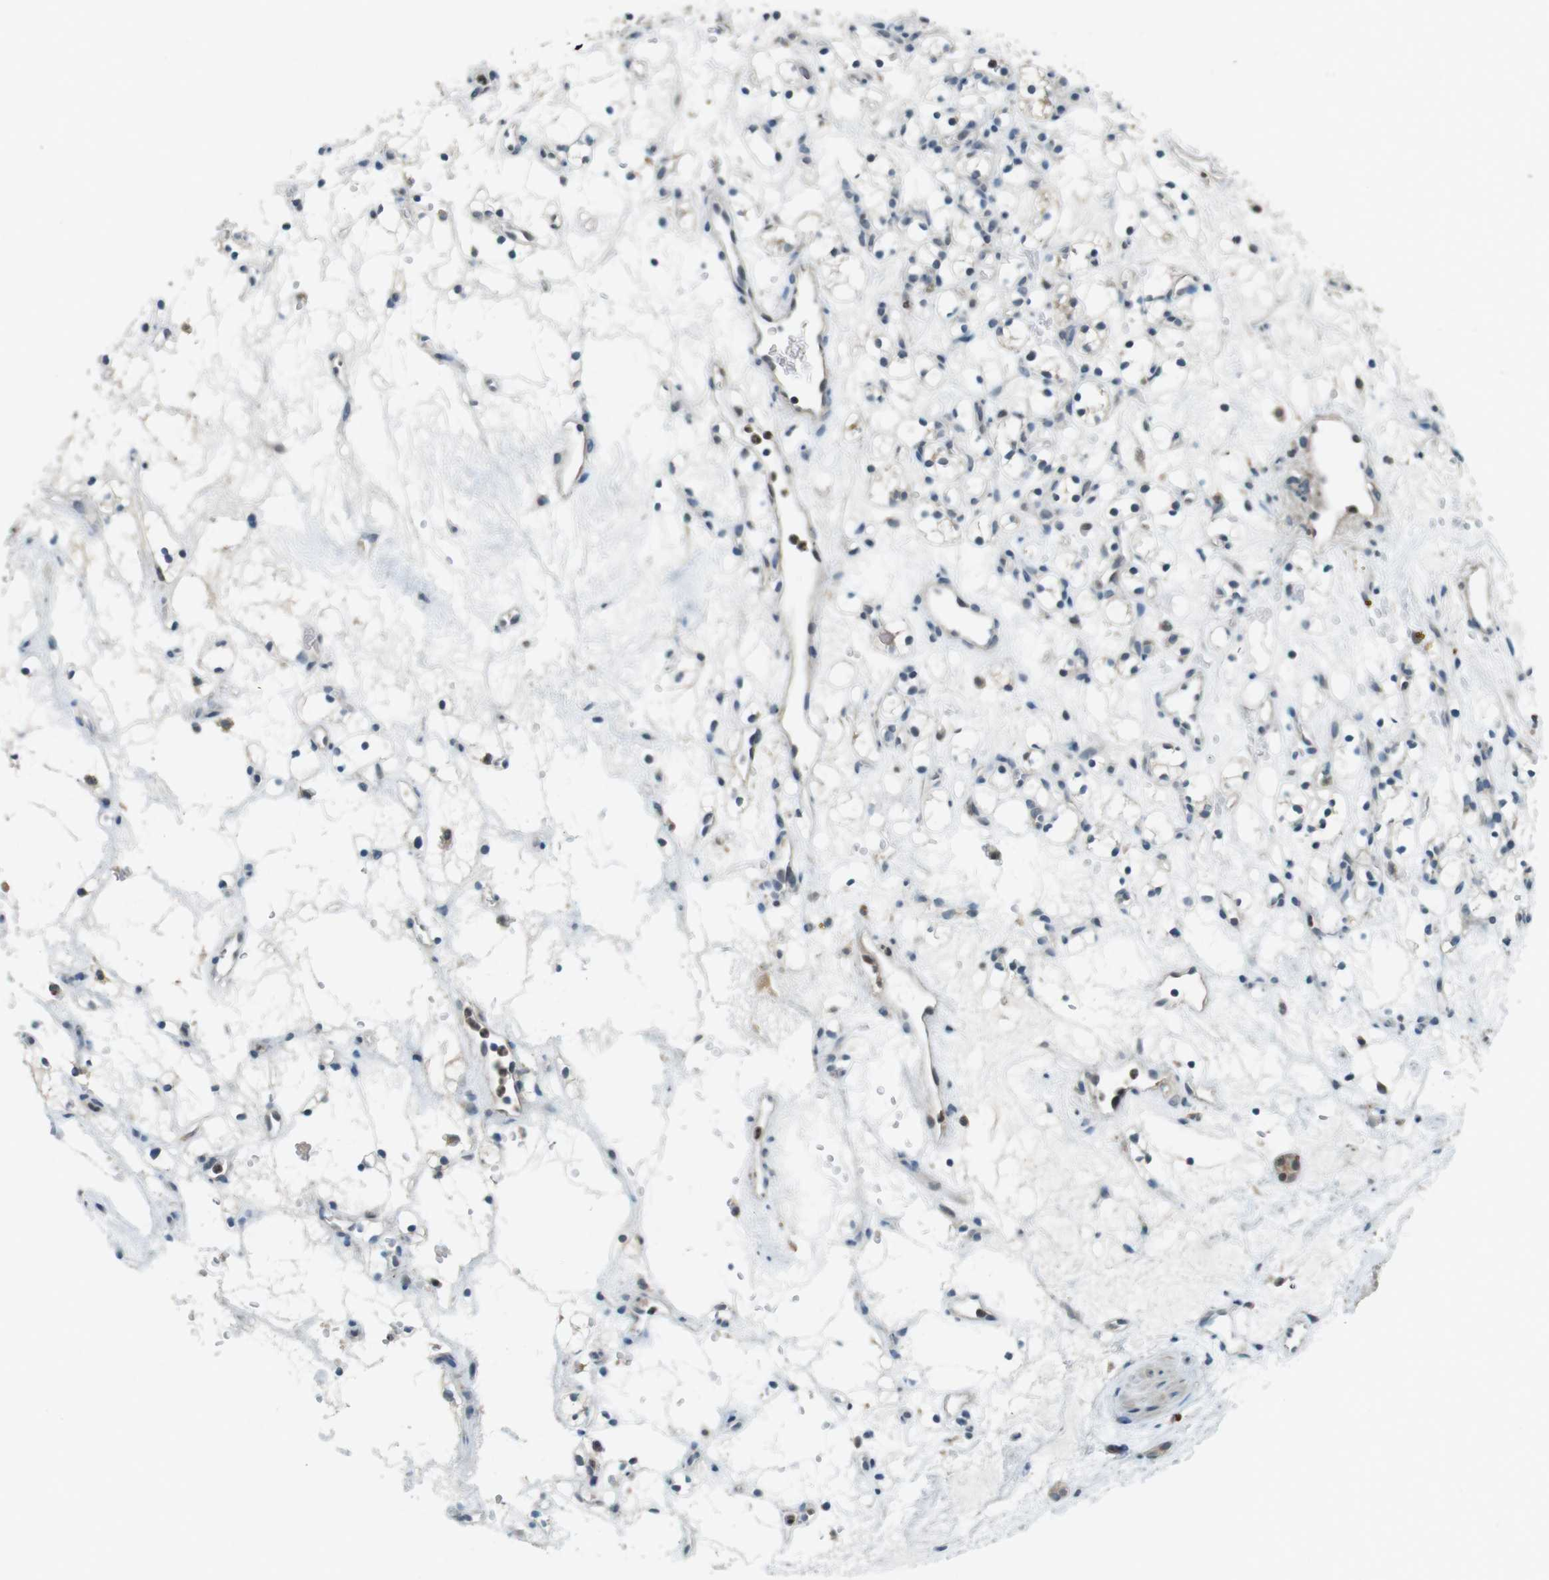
{"staining": {"intensity": "negative", "quantity": "none", "location": "none"}, "tissue": "renal cancer", "cell_type": "Tumor cells", "image_type": "cancer", "snomed": [{"axis": "morphology", "description": "Adenocarcinoma, NOS"}, {"axis": "topography", "description": "Kidney"}], "caption": "This image is of renal cancer (adenocarcinoma) stained with immunohistochemistry (IHC) to label a protein in brown with the nuclei are counter-stained blue. There is no positivity in tumor cells.", "gene": "CDK14", "patient": {"sex": "female", "age": 60}}